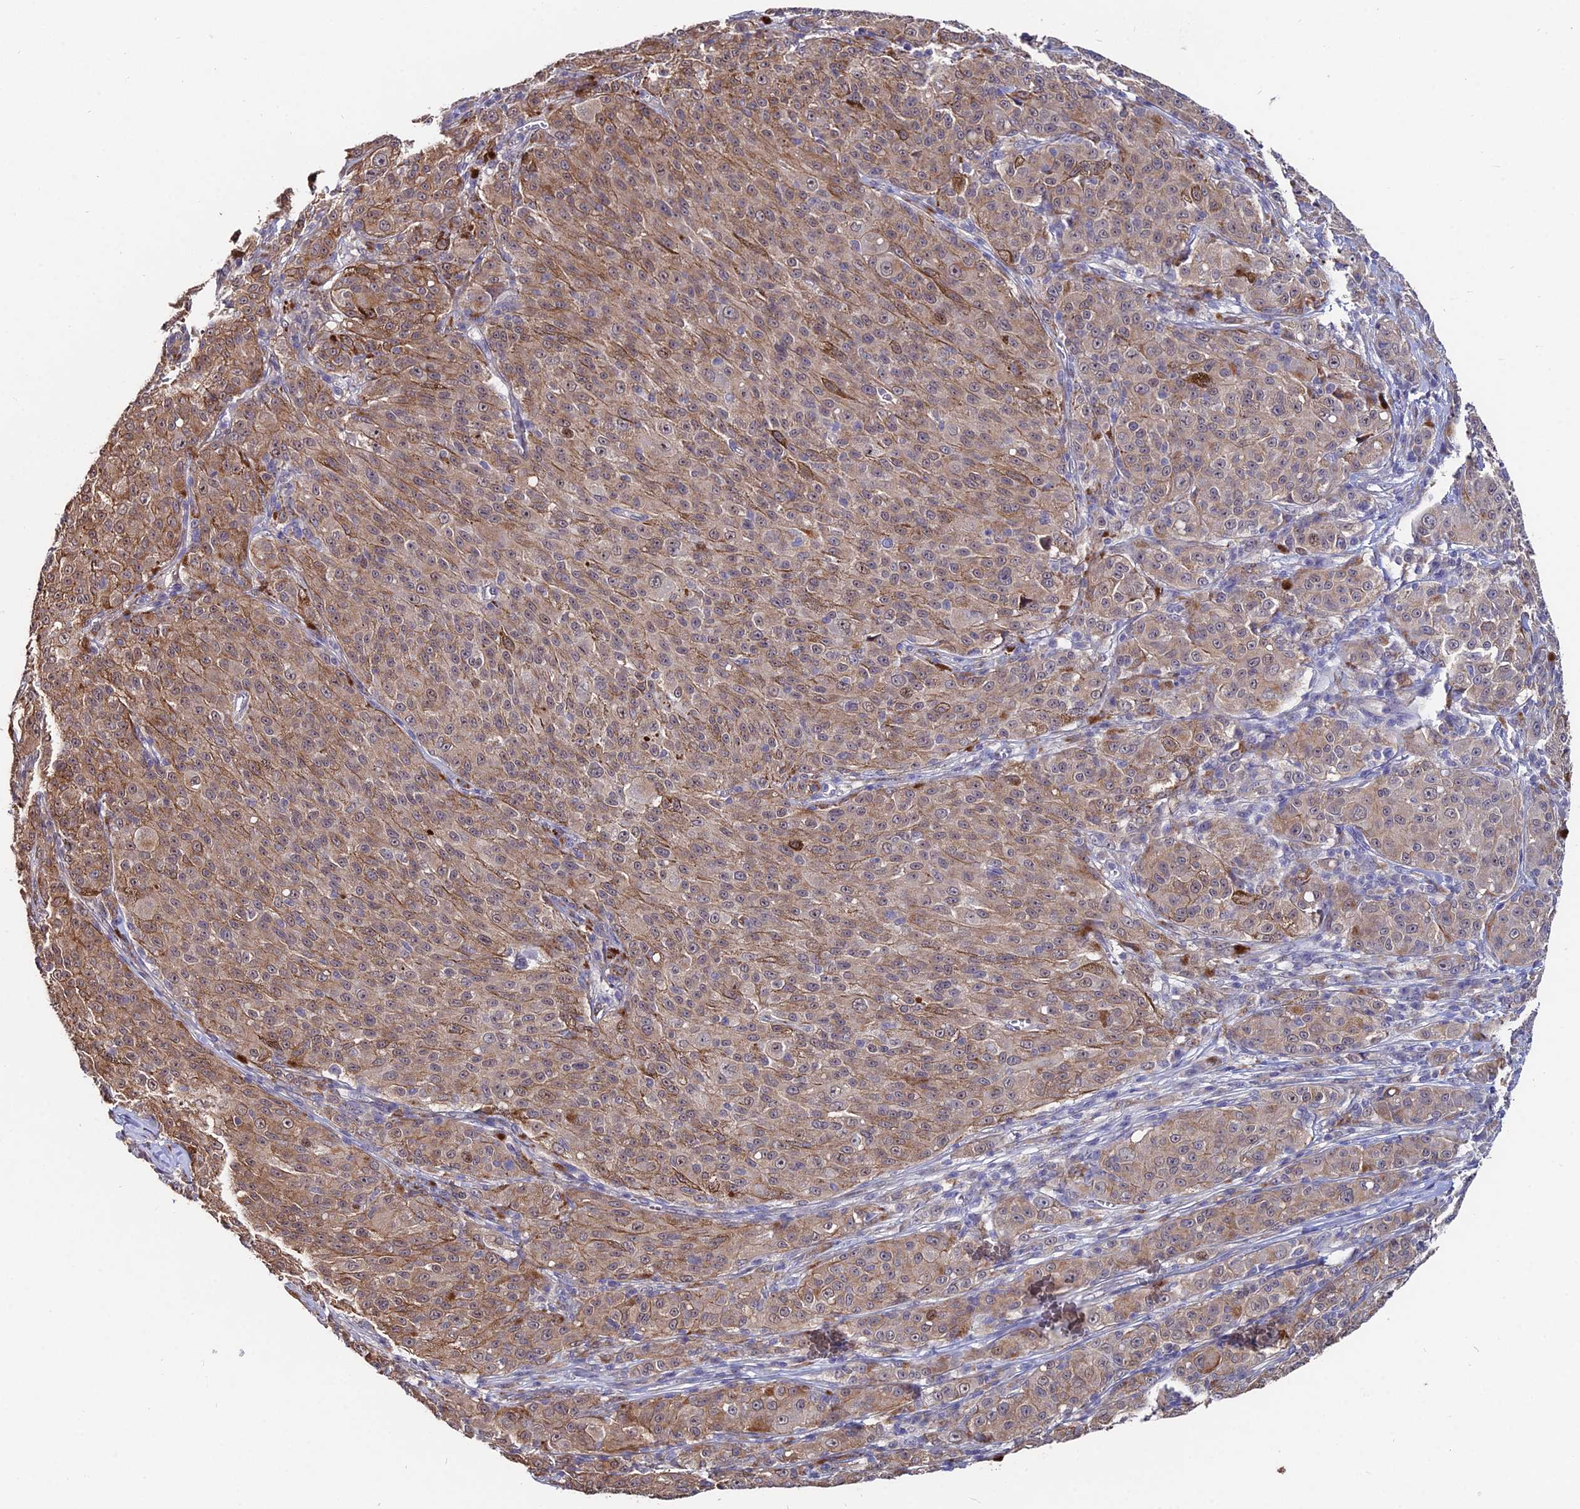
{"staining": {"intensity": "moderate", "quantity": ">75%", "location": "cytoplasmic/membranous"}, "tissue": "melanoma", "cell_type": "Tumor cells", "image_type": "cancer", "snomed": [{"axis": "morphology", "description": "Malignant melanoma, NOS"}, {"axis": "topography", "description": "Skin"}], "caption": "Immunohistochemistry micrograph of neoplastic tissue: melanoma stained using IHC shows medium levels of moderate protein expression localized specifically in the cytoplasmic/membranous of tumor cells, appearing as a cytoplasmic/membranous brown color.", "gene": "ACTR5", "patient": {"sex": "female", "age": 52}}